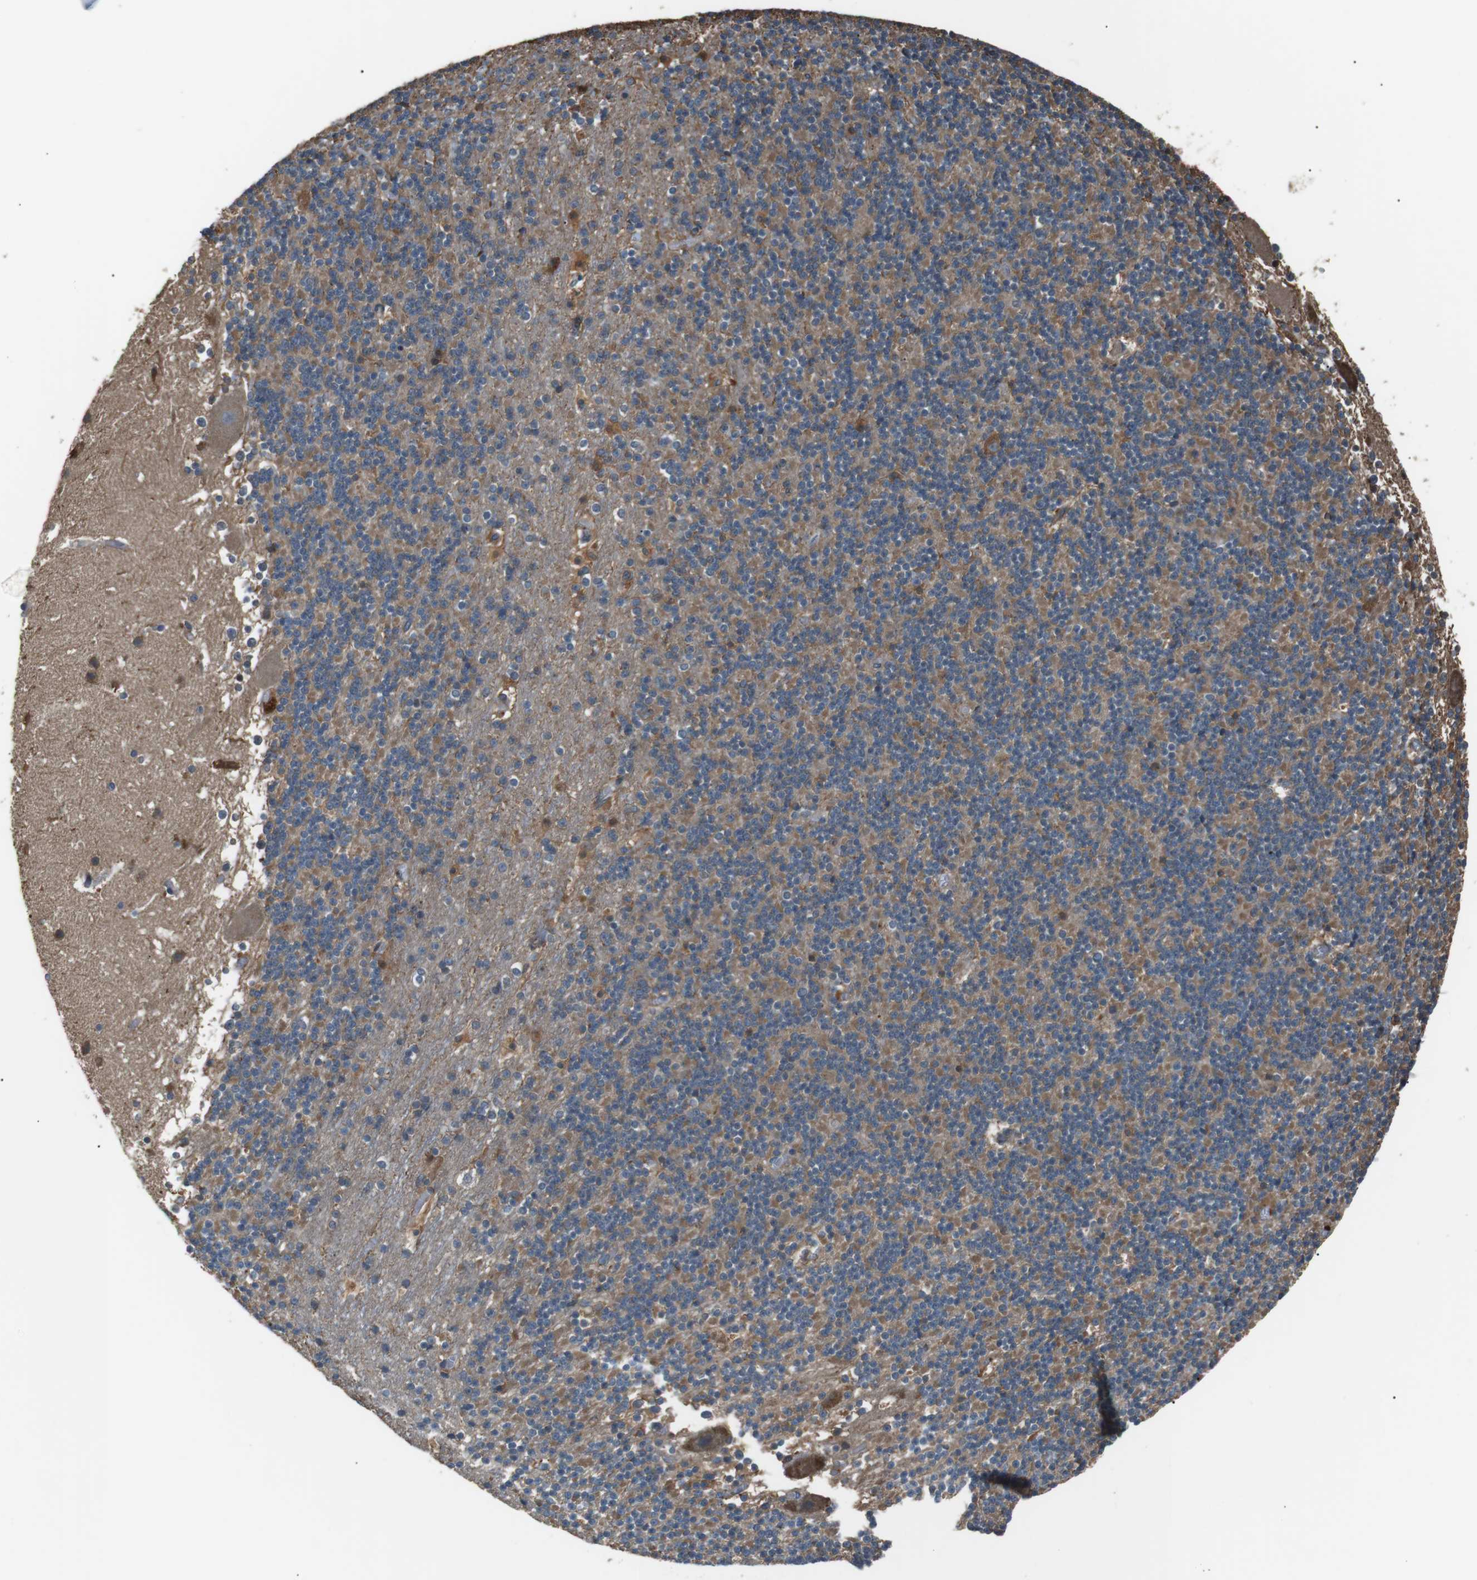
{"staining": {"intensity": "moderate", "quantity": ">75%", "location": "cytoplasmic/membranous"}, "tissue": "cerebellum", "cell_type": "Cells in granular layer", "image_type": "normal", "snomed": [{"axis": "morphology", "description": "Normal tissue, NOS"}, {"axis": "topography", "description": "Cerebellum"}], "caption": "Cells in granular layer exhibit moderate cytoplasmic/membranous positivity in approximately >75% of cells in benign cerebellum. Nuclei are stained in blue.", "gene": "GPR161", "patient": {"sex": "male", "age": 45}}